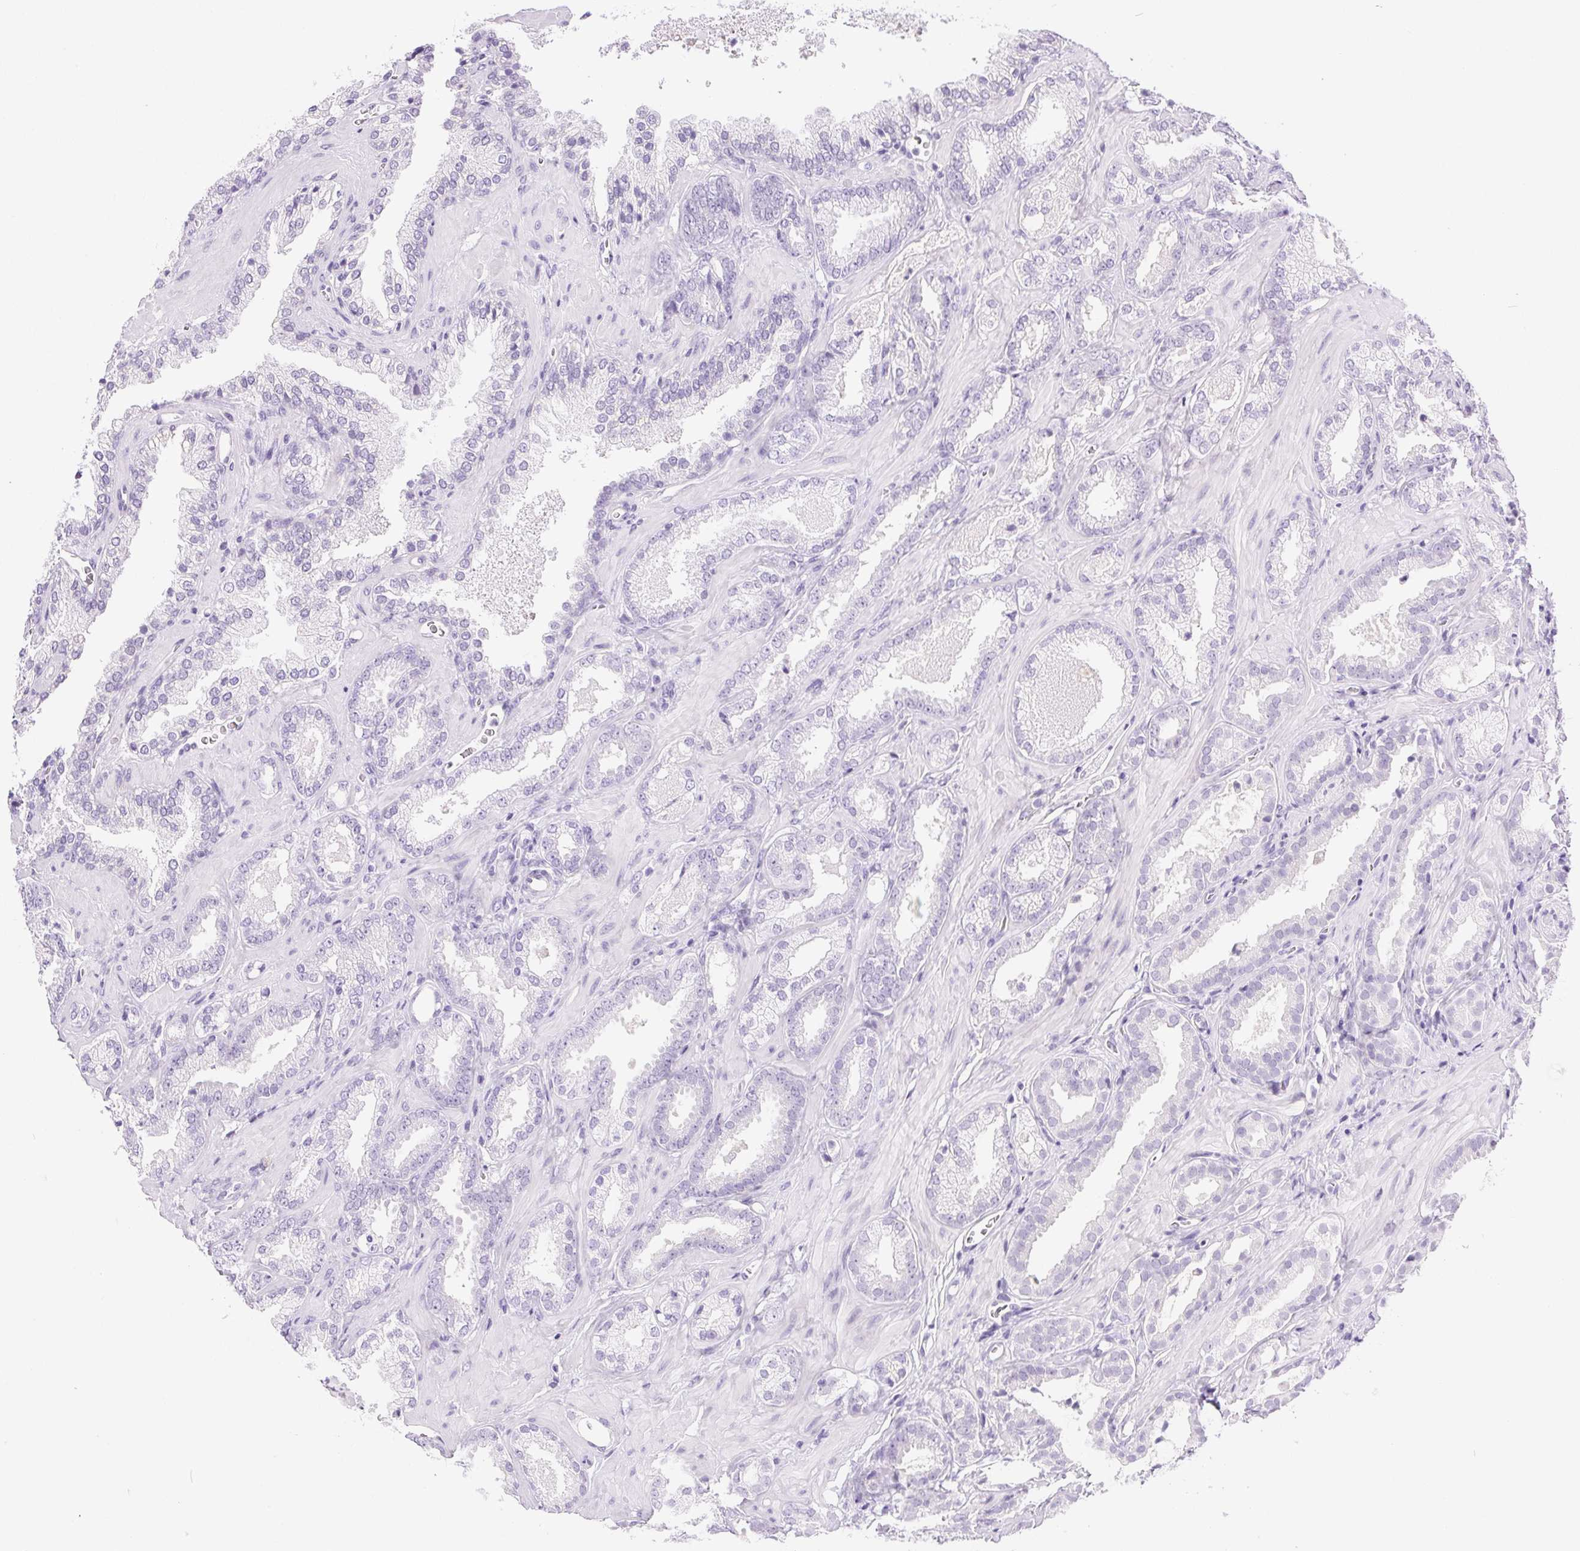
{"staining": {"intensity": "negative", "quantity": "none", "location": "none"}, "tissue": "prostate cancer", "cell_type": "Tumor cells", "image_type": "cancer", "snomed": [{"axis": "morphology", "description": "Adenocarcinoma, Low grade"}, {"axis": "topography", "description": "Prostate"}], "caption": "Protein analysis of prostate cancer displays no significant positivity in tumor cells.", "gene": "C20orf85", "patient": {"sex": "male", "age": 62}}